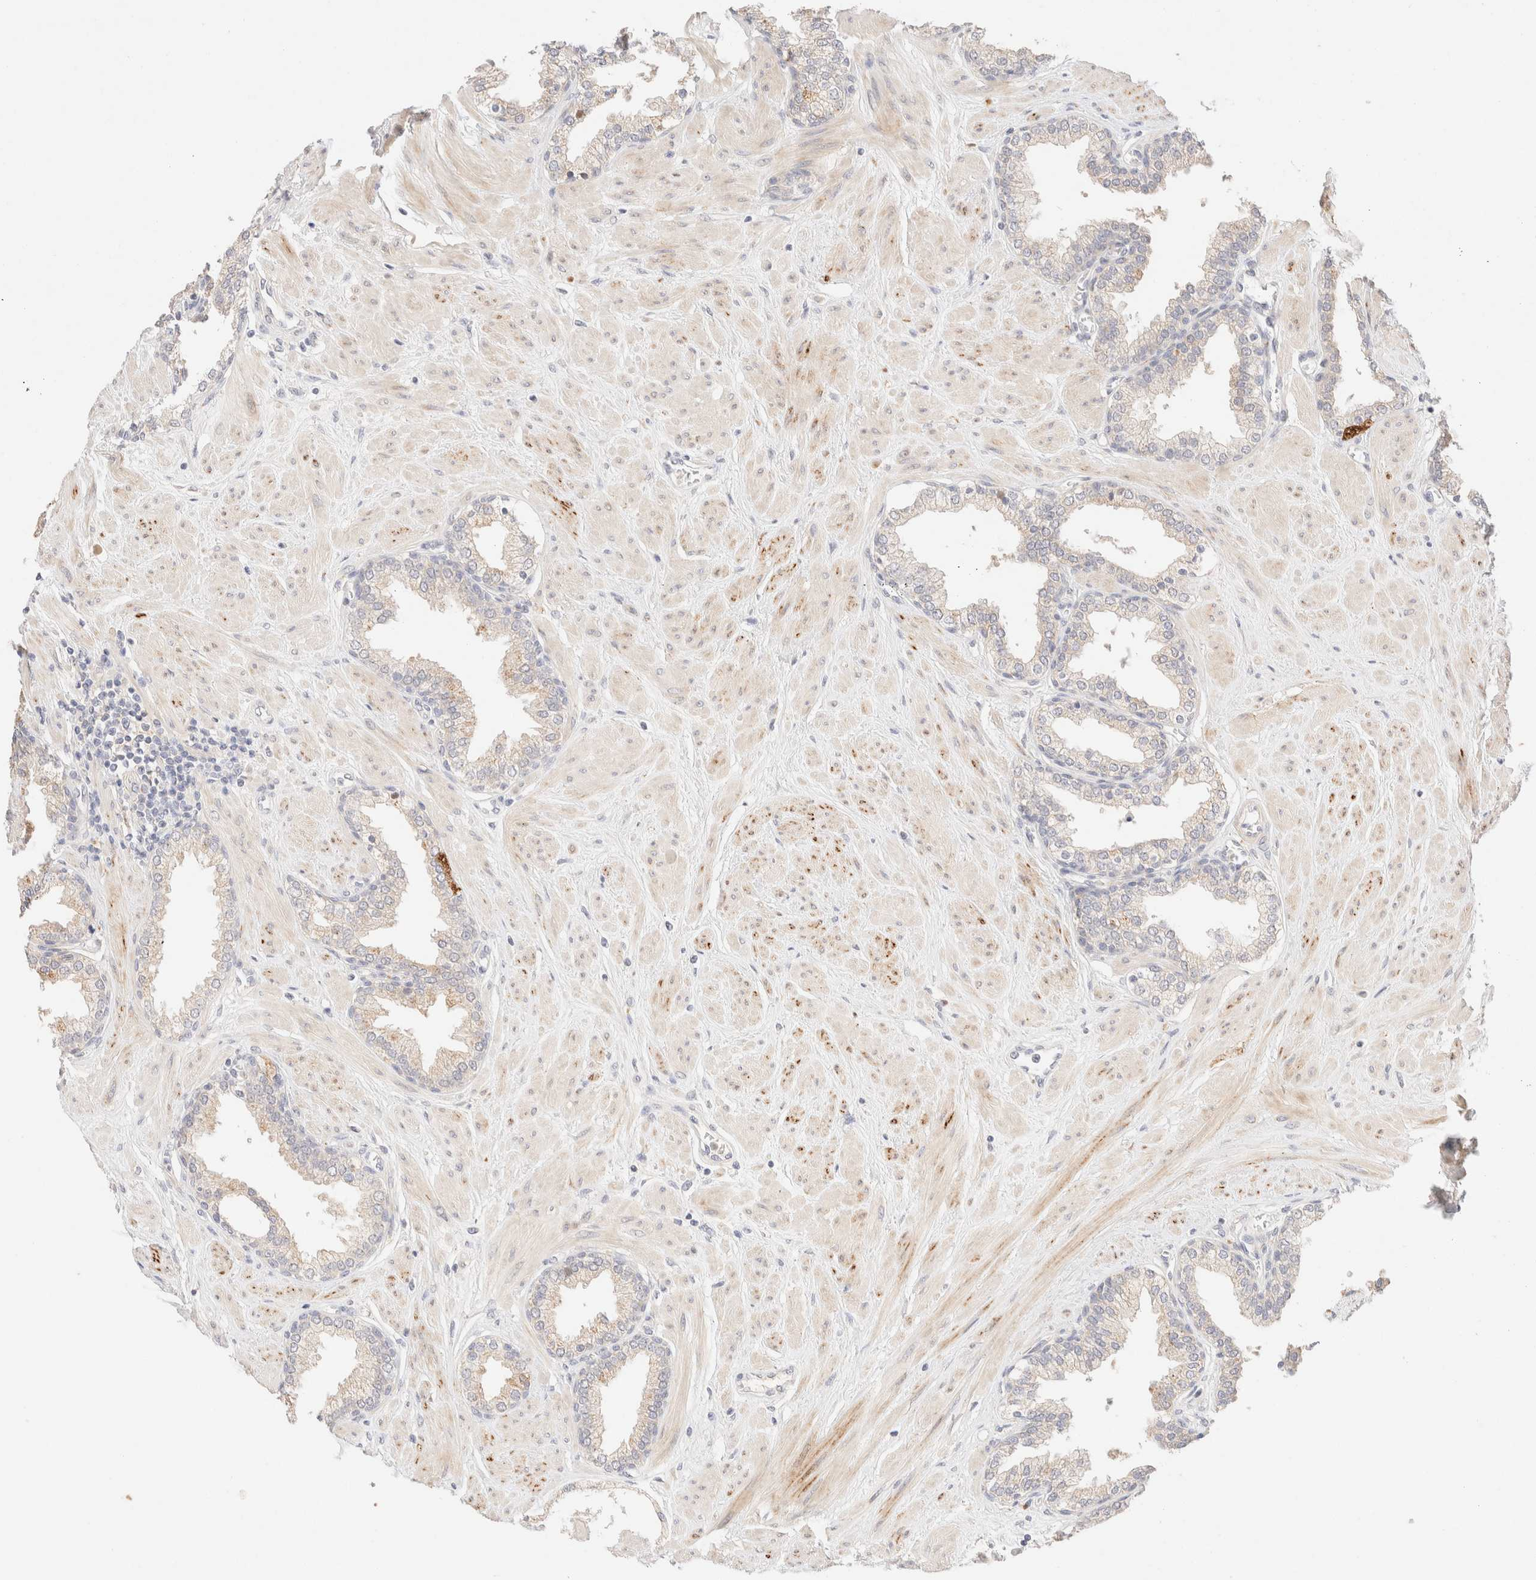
{"staining": {"intensity": "weak", "quantity": "<25%", "location": "cytoplasmic/membranous"}, "tissue": "prostate", "cell_type": "Glandular cells", "image_type": "normal", "snomed": [{"axis": "morphology", "description": "Normal tissue, NOS"}, {"axis": "topography", "description": "Prostate"}], "caption": "The photomicrograph reveals no significant positivity in glandular cells of prostate. (DAB IHC, high magnification).", "gene": "SNTB1", "patient": {"sex": "male", "age": 51}}